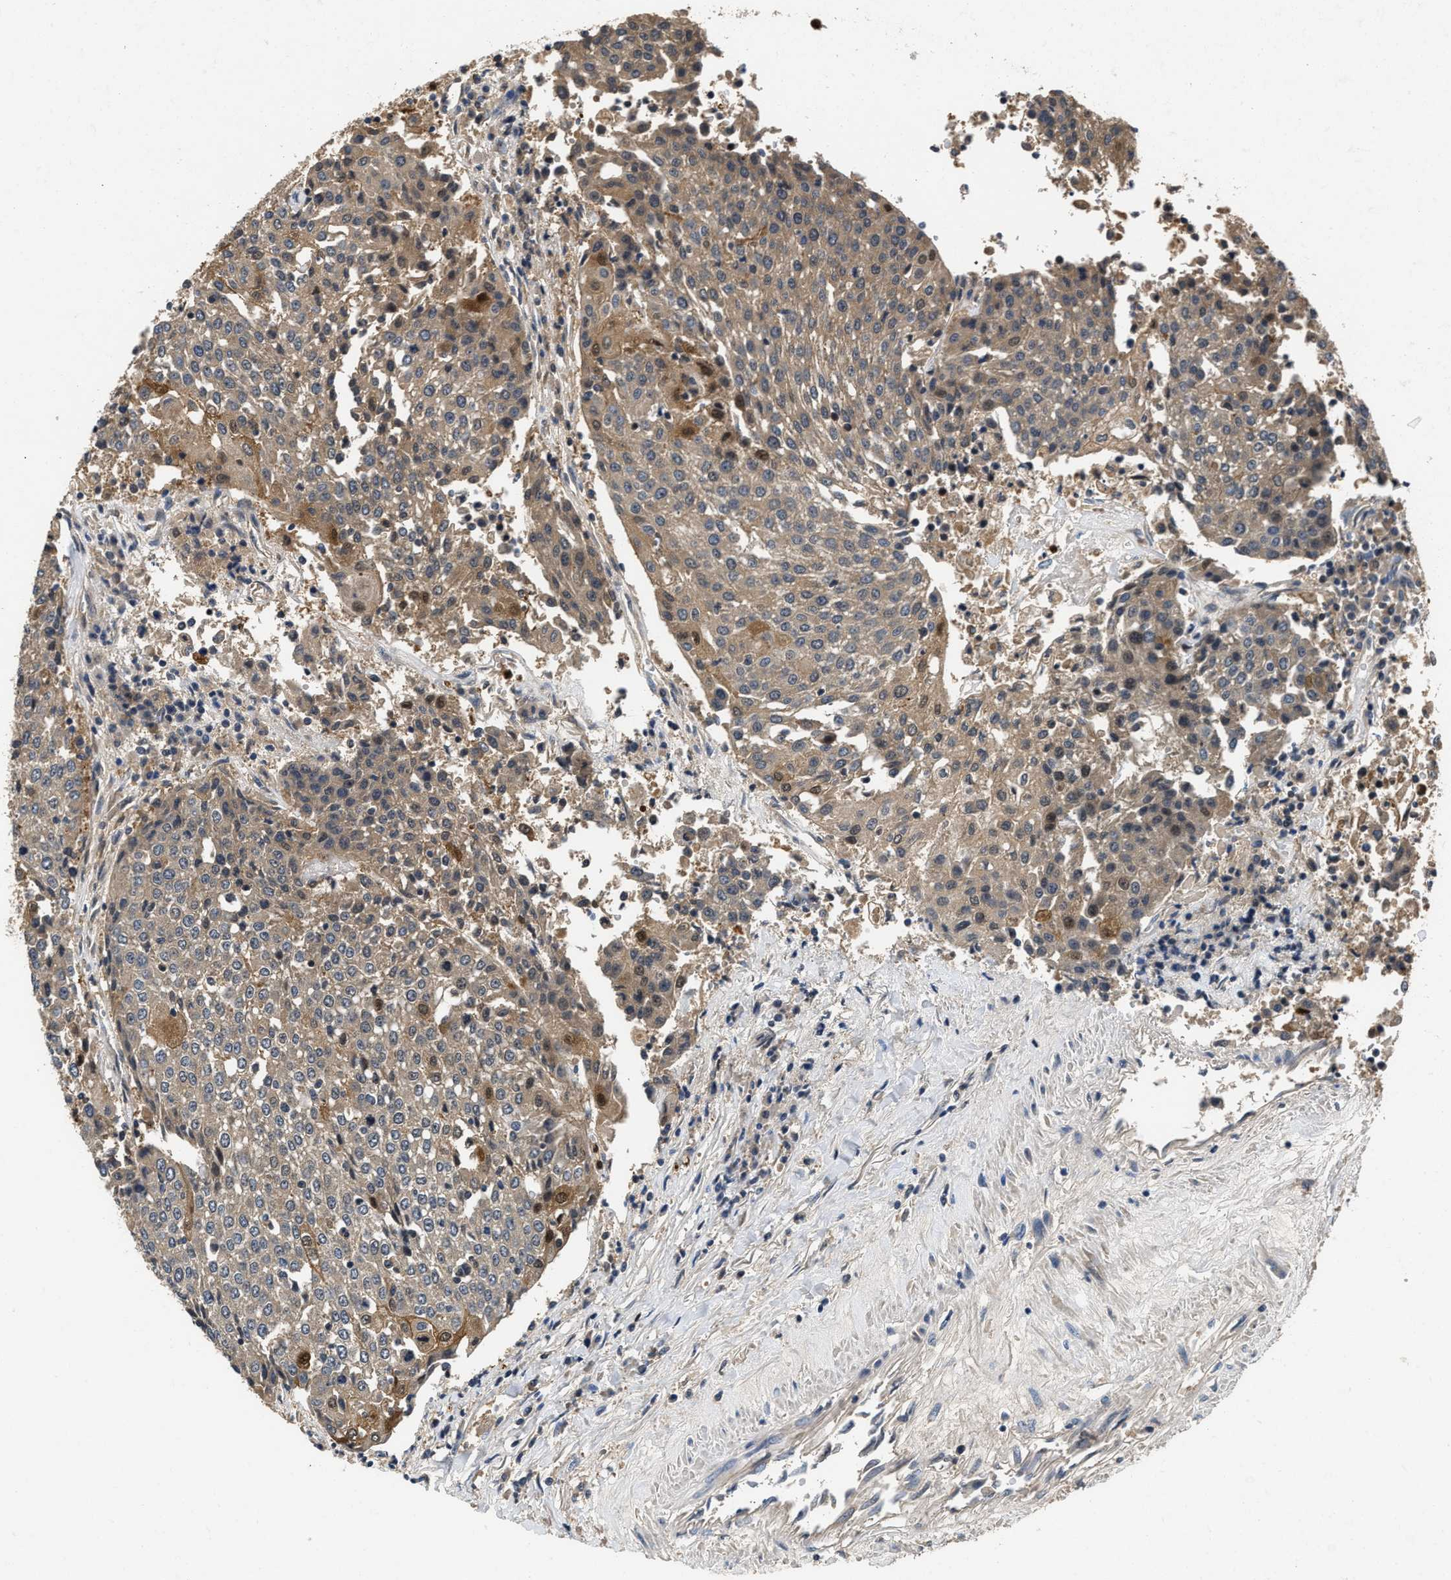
{"staining": {"intensity": "moderate", "quantity": "25%-75%", "location": "cytoplasmic/membranous"}, "tissue": "urothelial cancer", "cell_type": "Tumor cells", "image_type": "cancer", "snomed": [{"axis": "morphology", "description": "Urothelial carcinoma, High grade"}, {"axis": "topography", "description": "Urinary bladder"}], "caption": "Protein expression analysis of human urothelial carcinoma (high-grade) reveals moderate cytoplasmic/membranous expression in about 25%-75% of tumor cells.", "gene": "OSTF1", "patient": {"sex": "female", "age": 85}}